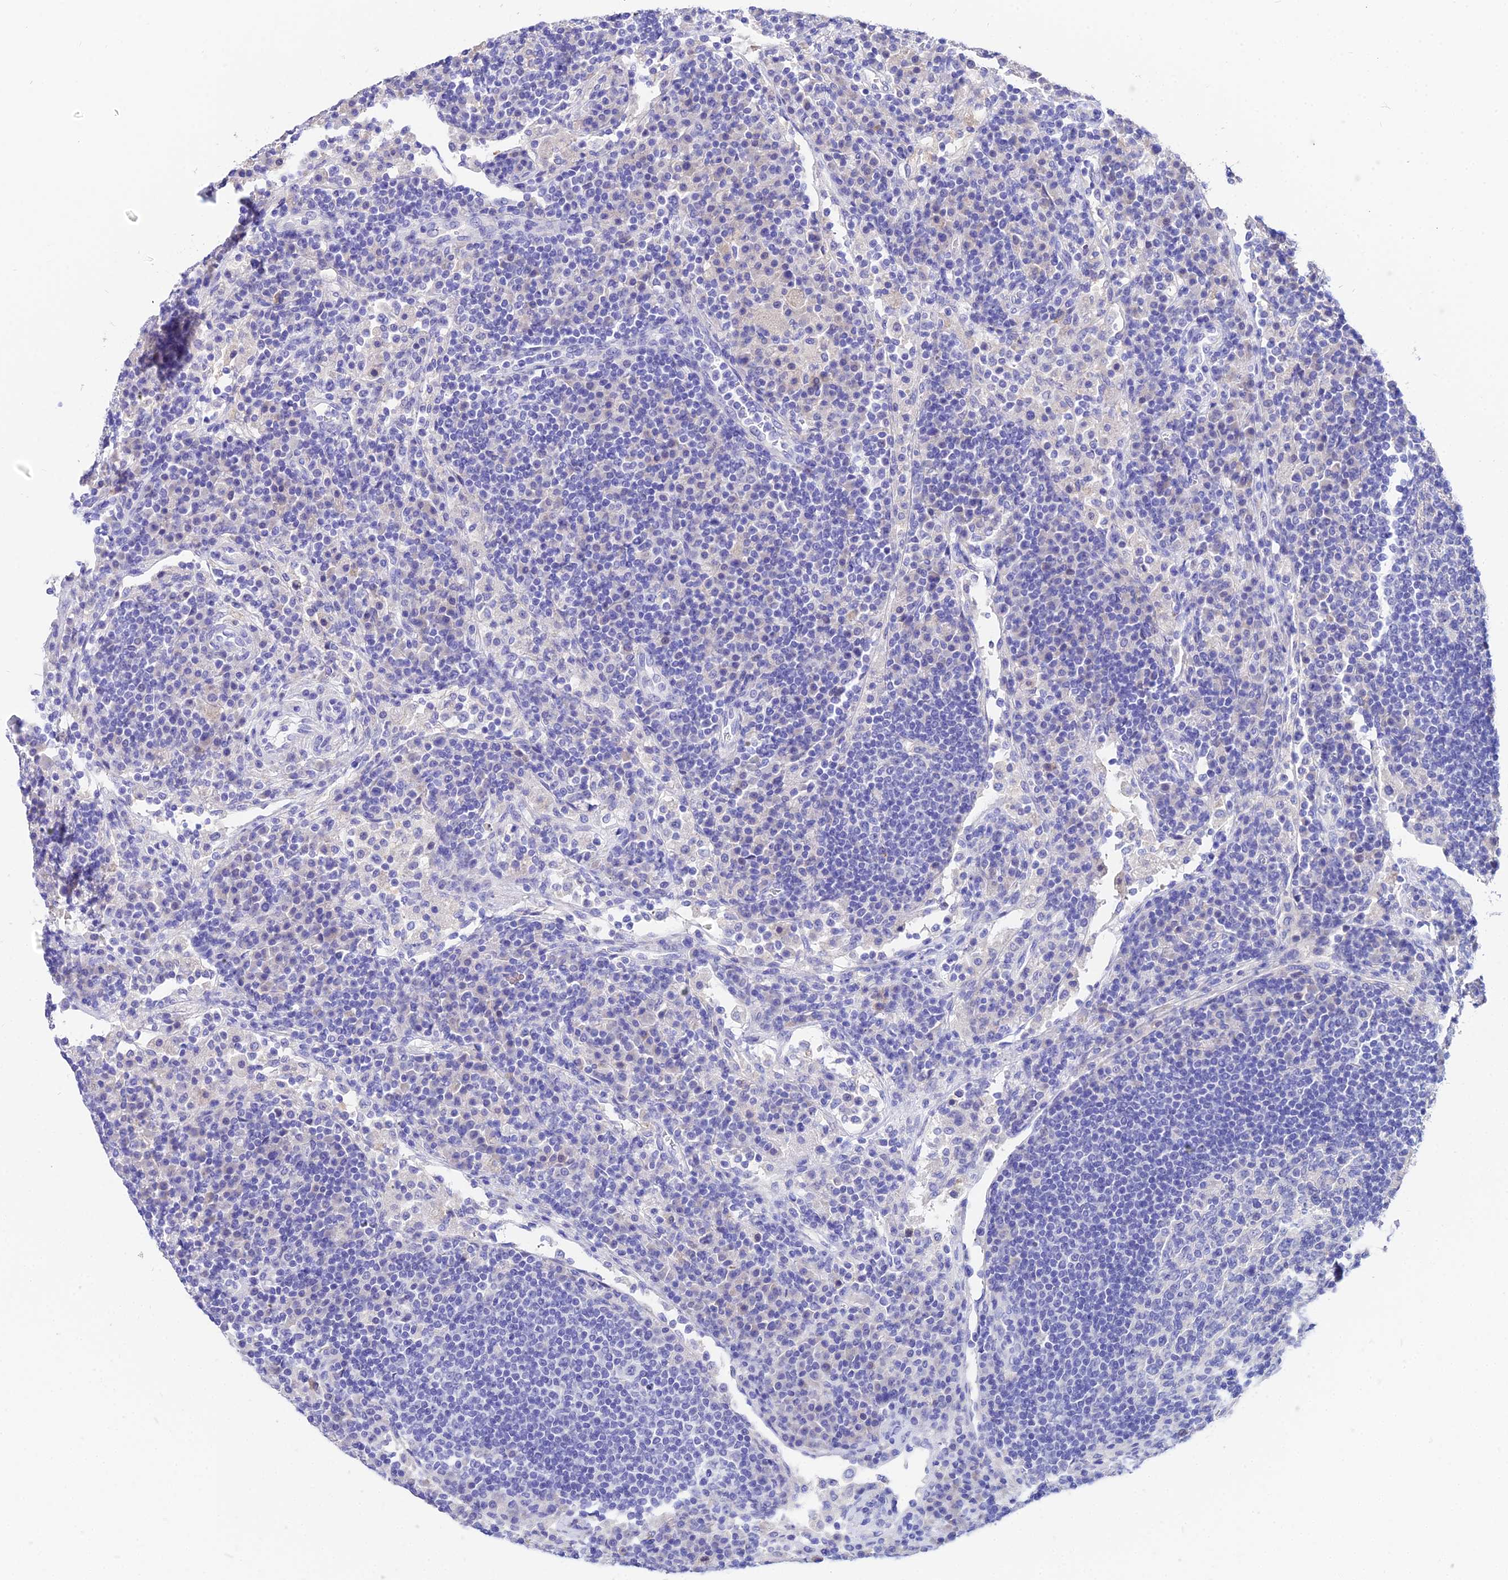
{"staining": {"intensity": "negative", "quantity": "none", "location": "none"}, "tissue": "lymph node", "cell_type": "Germinal center cells", "image_type": "normal", "snomed": [{"axis": "morphology", "description": "Normal tissue, NOS"}, {"axis": "topography", "description": "Lymph node"}], "caption": "Immunohistochemistry photomicrograph of benign lymph node: human lymph node stained with DAB displays no significant protein positivity in germinal center cells.", "gene": "CEP41", "patient": {"sex": "female", "age": 53}}